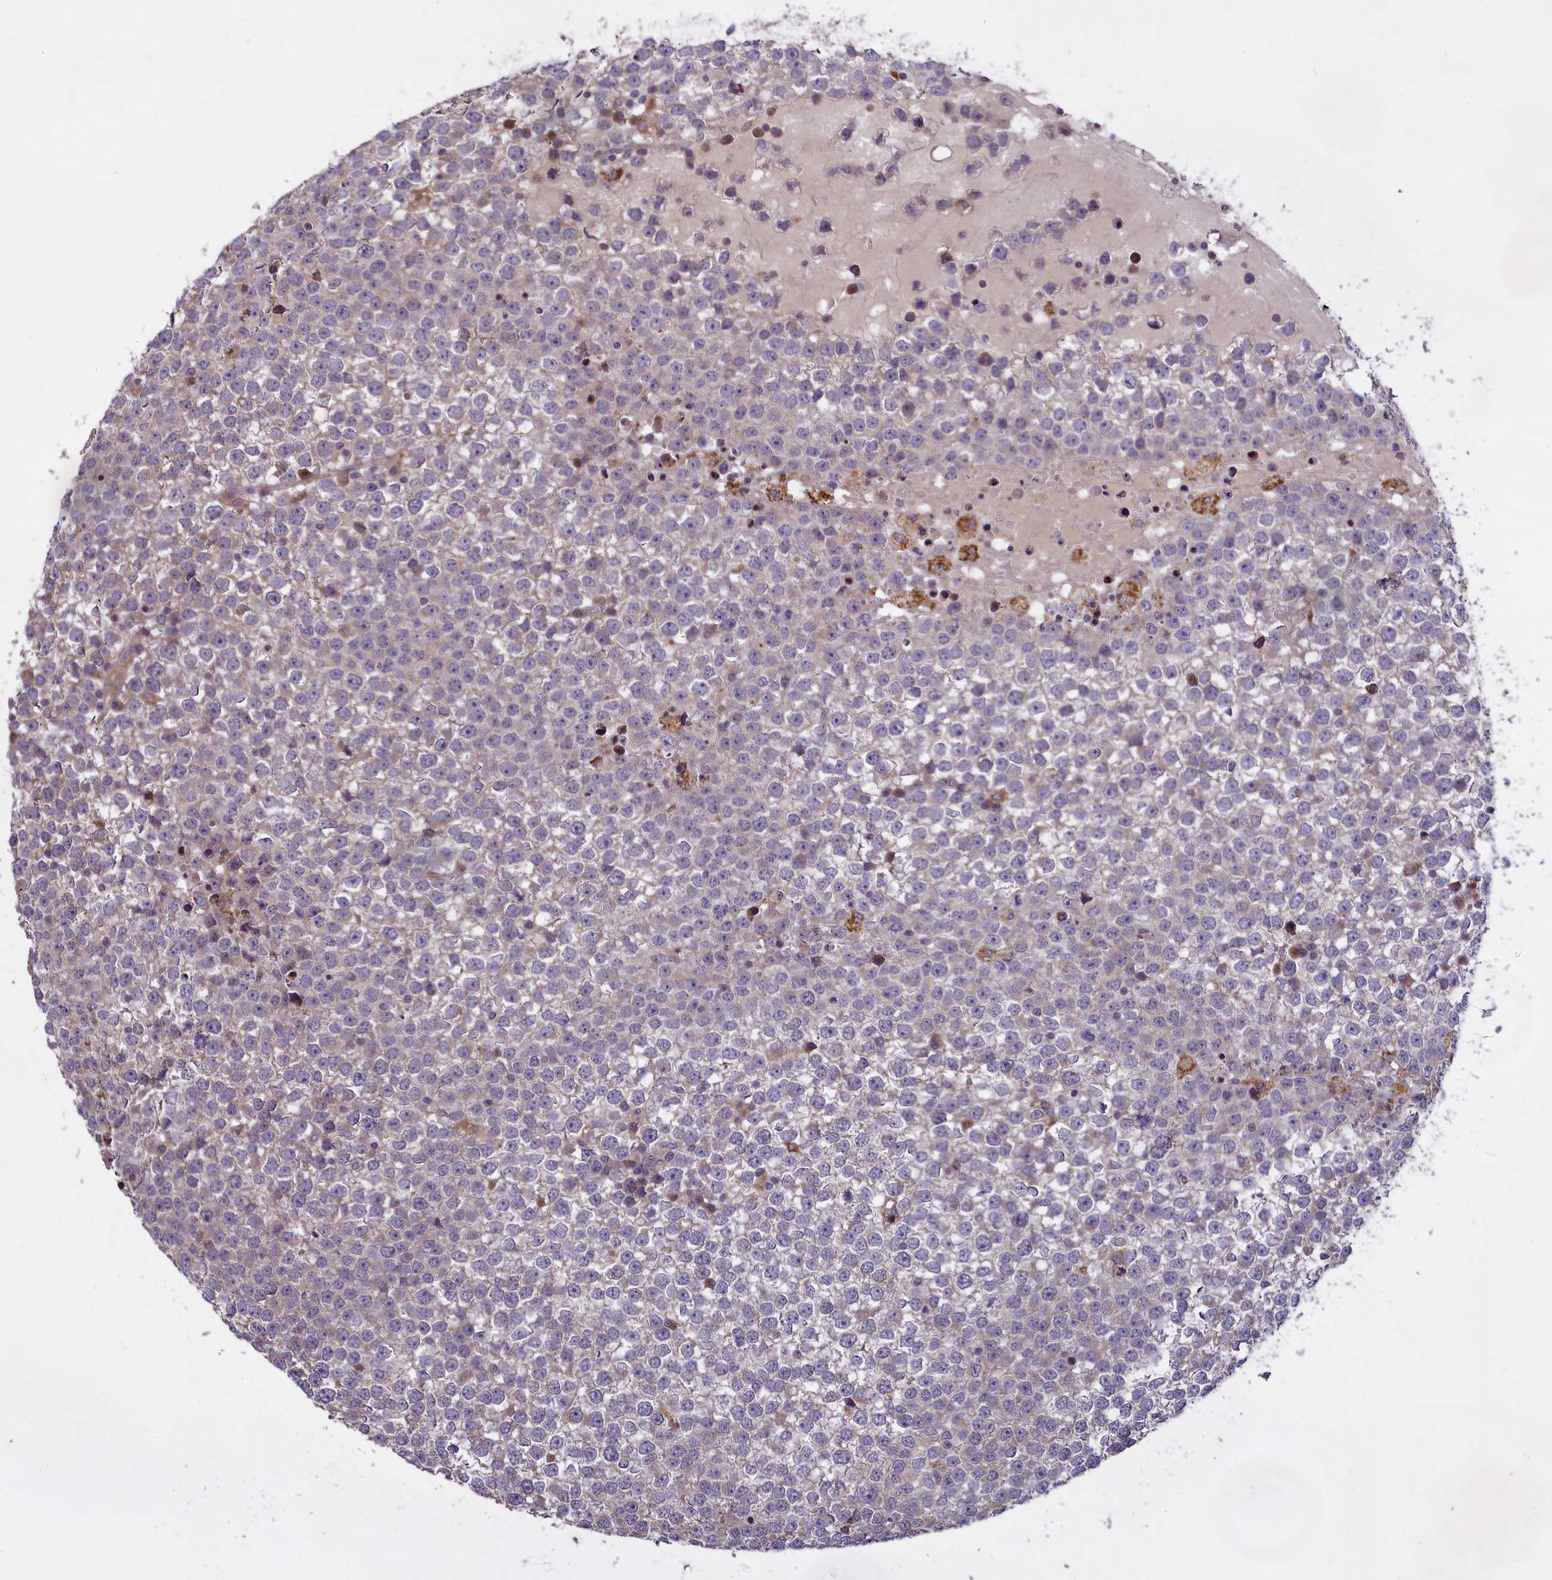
{"staining": {"intensity": "negative", "quantity": "none", "location": "none"}, "tissue": "testis cancer", "cell_type": "Tumor cells", "image_type": "cancer", "snomed": [{"axis": "morphology", "description": "Seminoma, NOS"}, {"axis": "topography", "description": "Testis"}], "caption": "The micrograph shows no staining of tumor cells in seminoma (testis).", "gene": "MEMO1", "patient": {"sex": "male", "age": 65}}